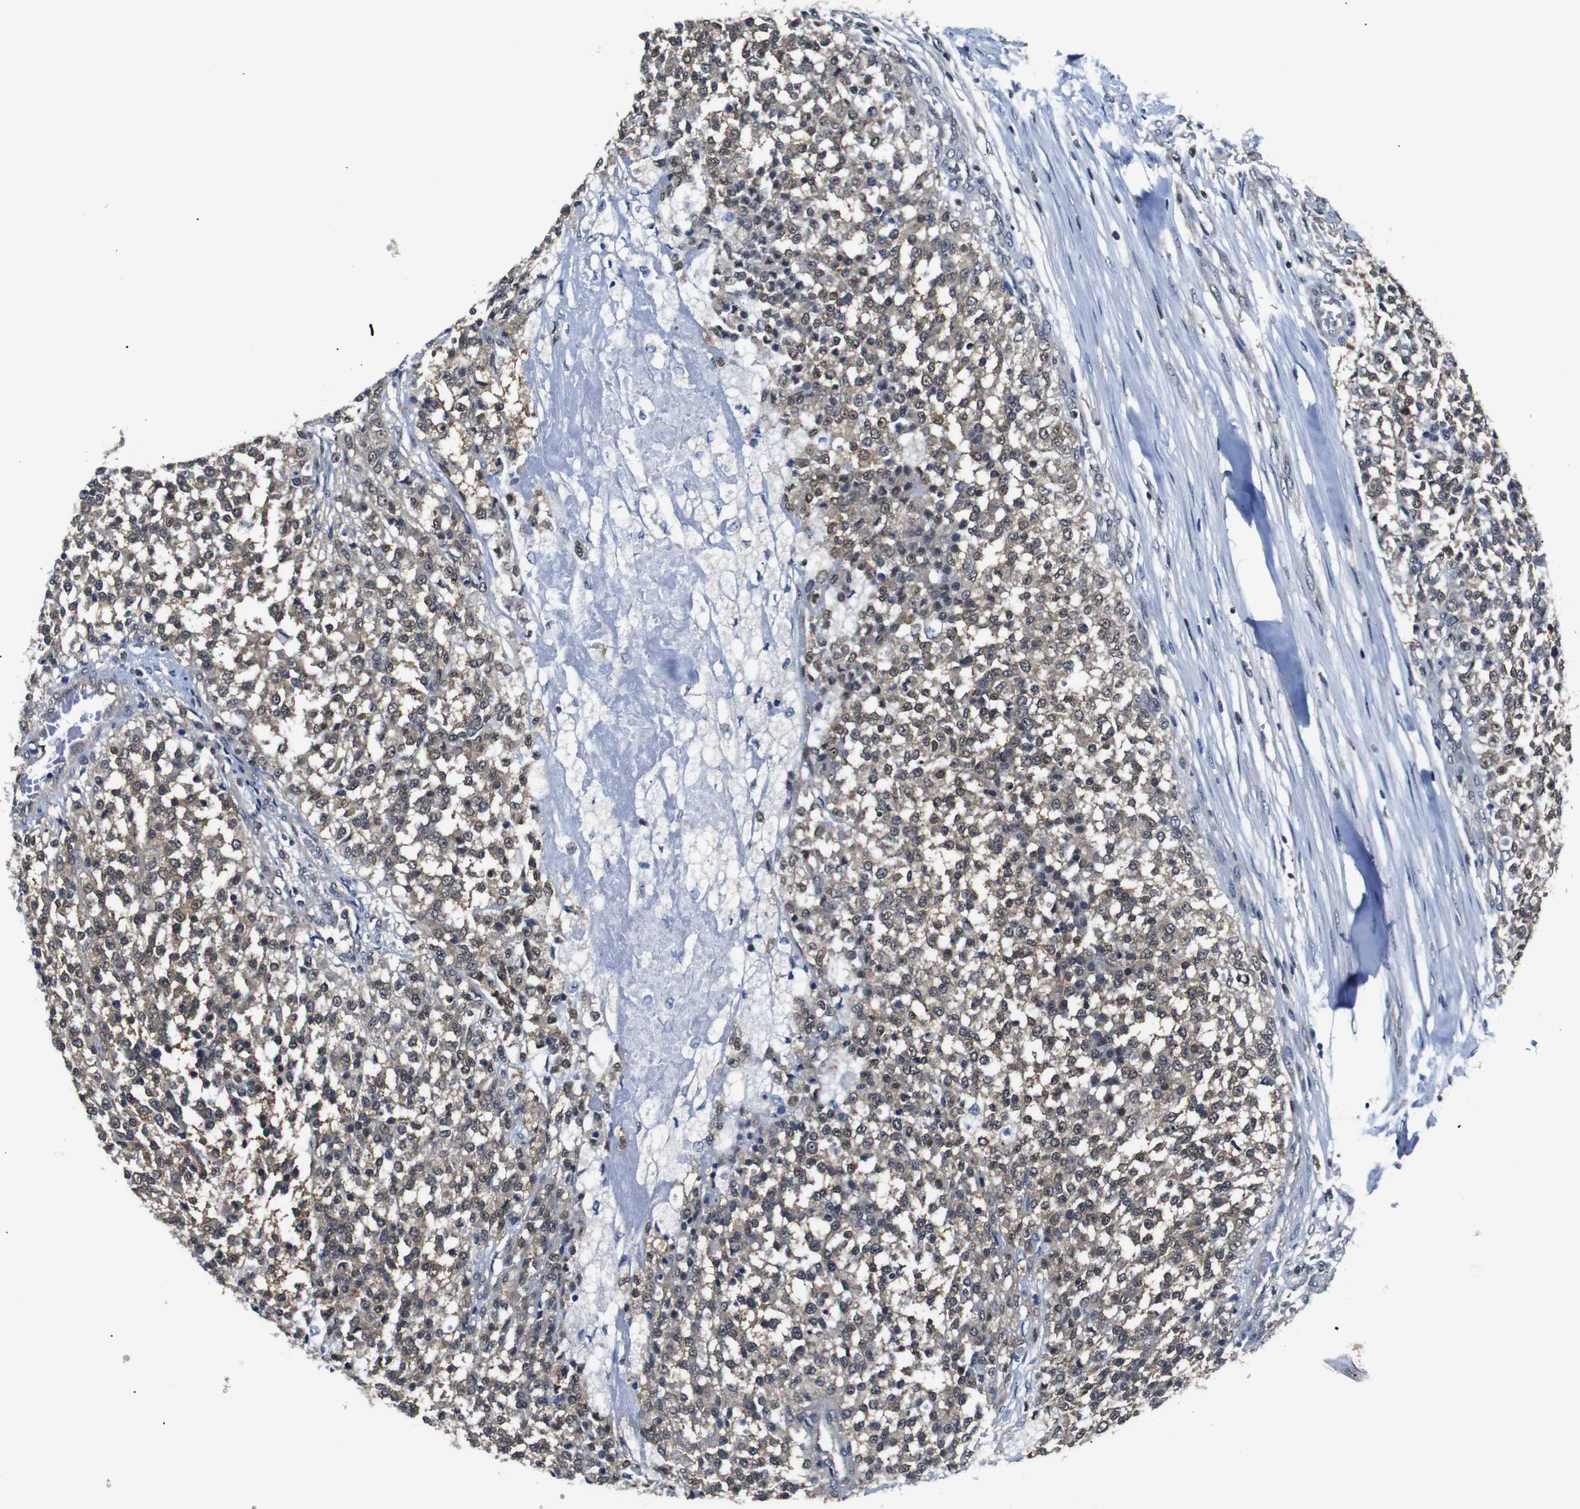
{"staining": {"intensity": "weak", "quantity": ">75%", "location": "cytoplasmic/membranous"}, "tissue": "testis cancer", "cell_type": "Tumor cells", "image_type": "cancer", "snomed": [{"axis": "morphology", "description": "Seminoma, NOS"}, {"axis": "topography", "description": "Testis"}], "caption": "Immunohistochemical staining of human testis cancer (seminoma) displays low levels of weak cytoplasmic/membranous expression in approximately >75% of tumor cells.", "gene": "UBXN1", "patient": {"sex": "male", "age": 59}}